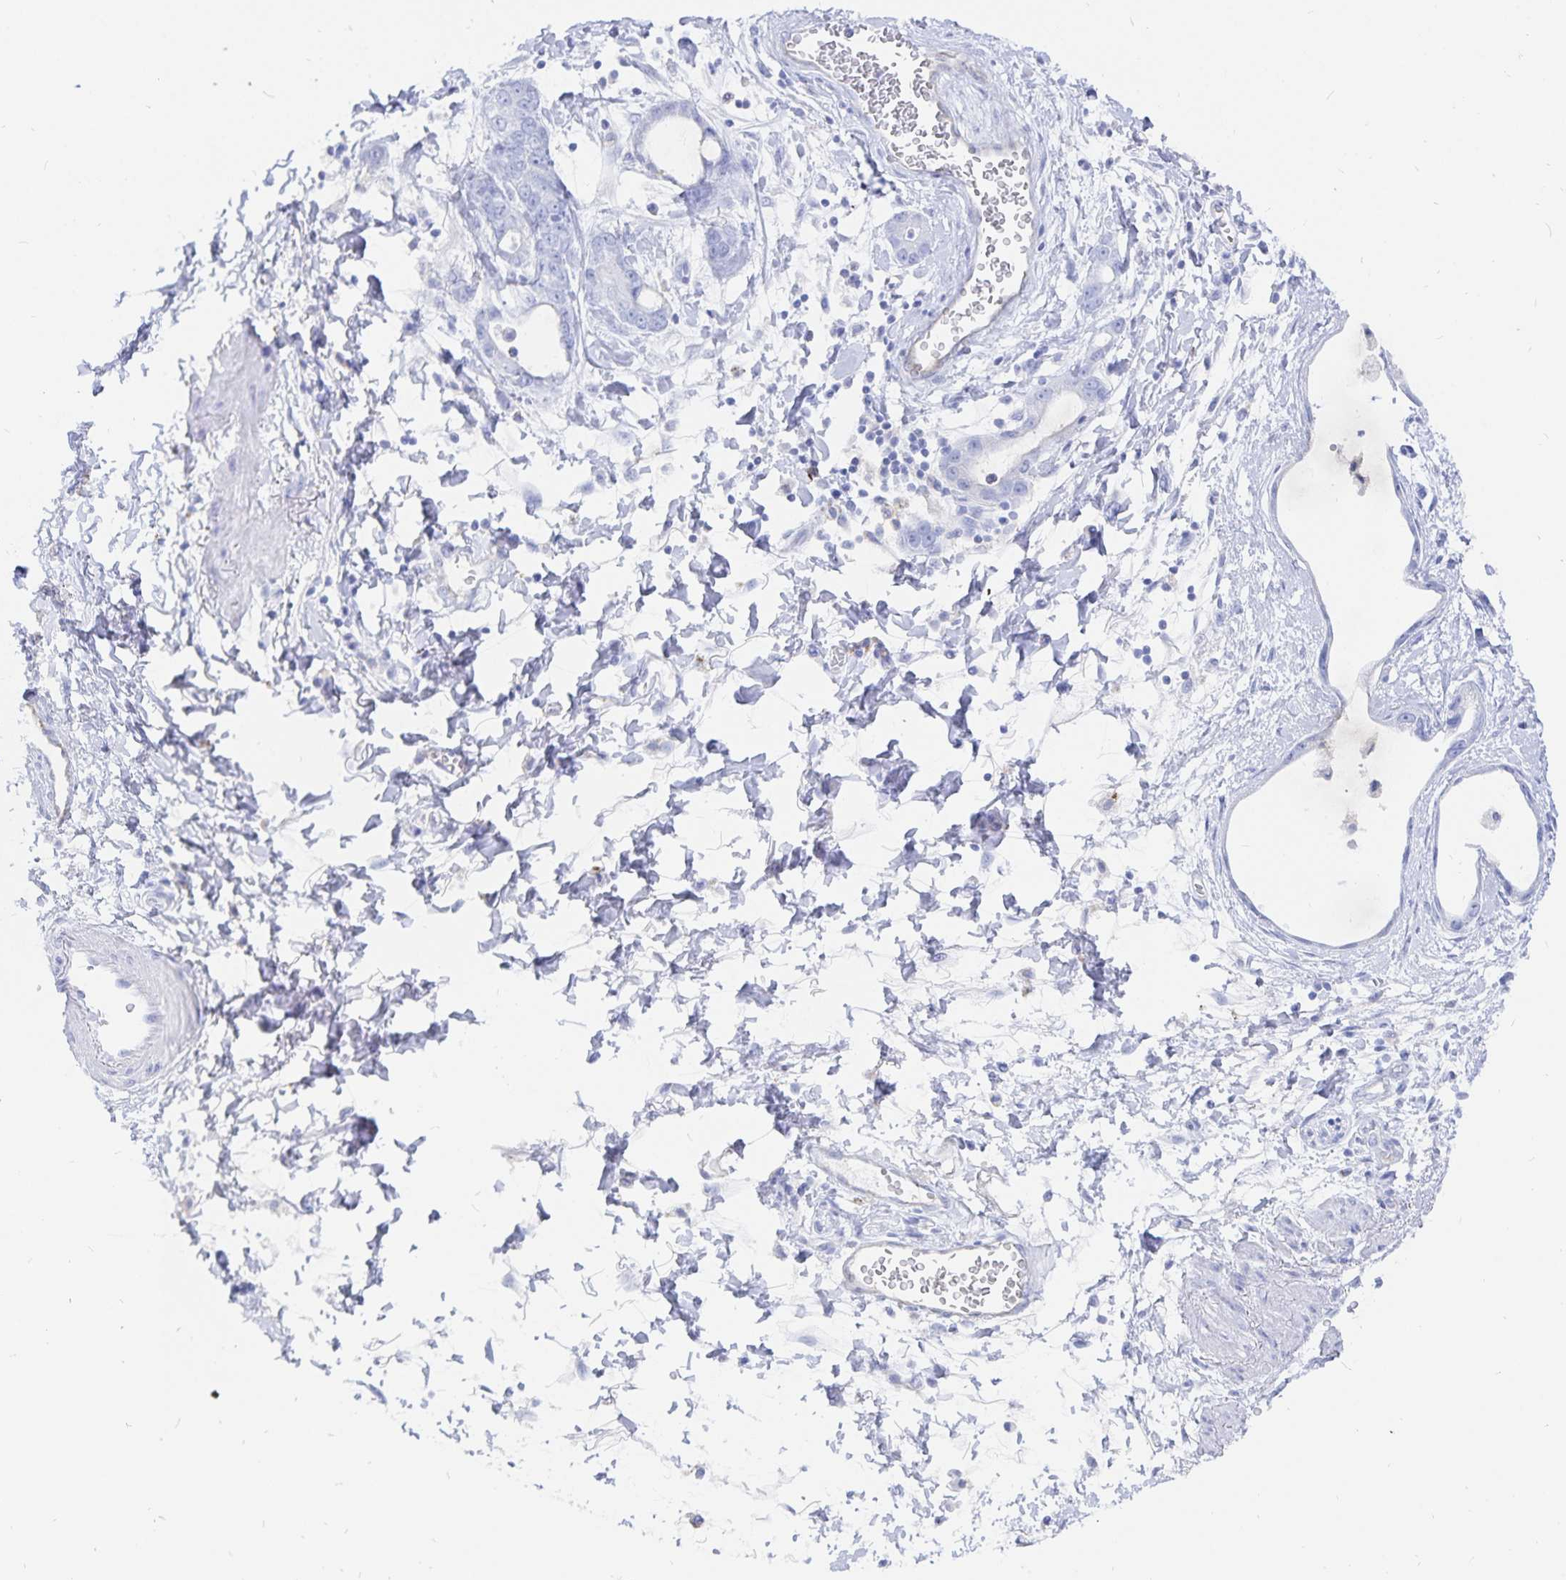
{"staining": {"intensity": "negative", "quantity": "none", "location": "none"}, "tissue": "stomach cancer", "cell_type": "Tumor cells", "image_type": "cancer", "snomed": [{"axis": "morphology", "description": "Adenocarcinoma, NOS"}, {"axis": "topography", "description": "Stomach"}], "caption": "Human stomach cancer stained for a protein using immunohistochemistry (IHC) demonstrates no staining in tumor cells.", "gene": "INSL5", "patient": {"sex": "male", "age": 55}}